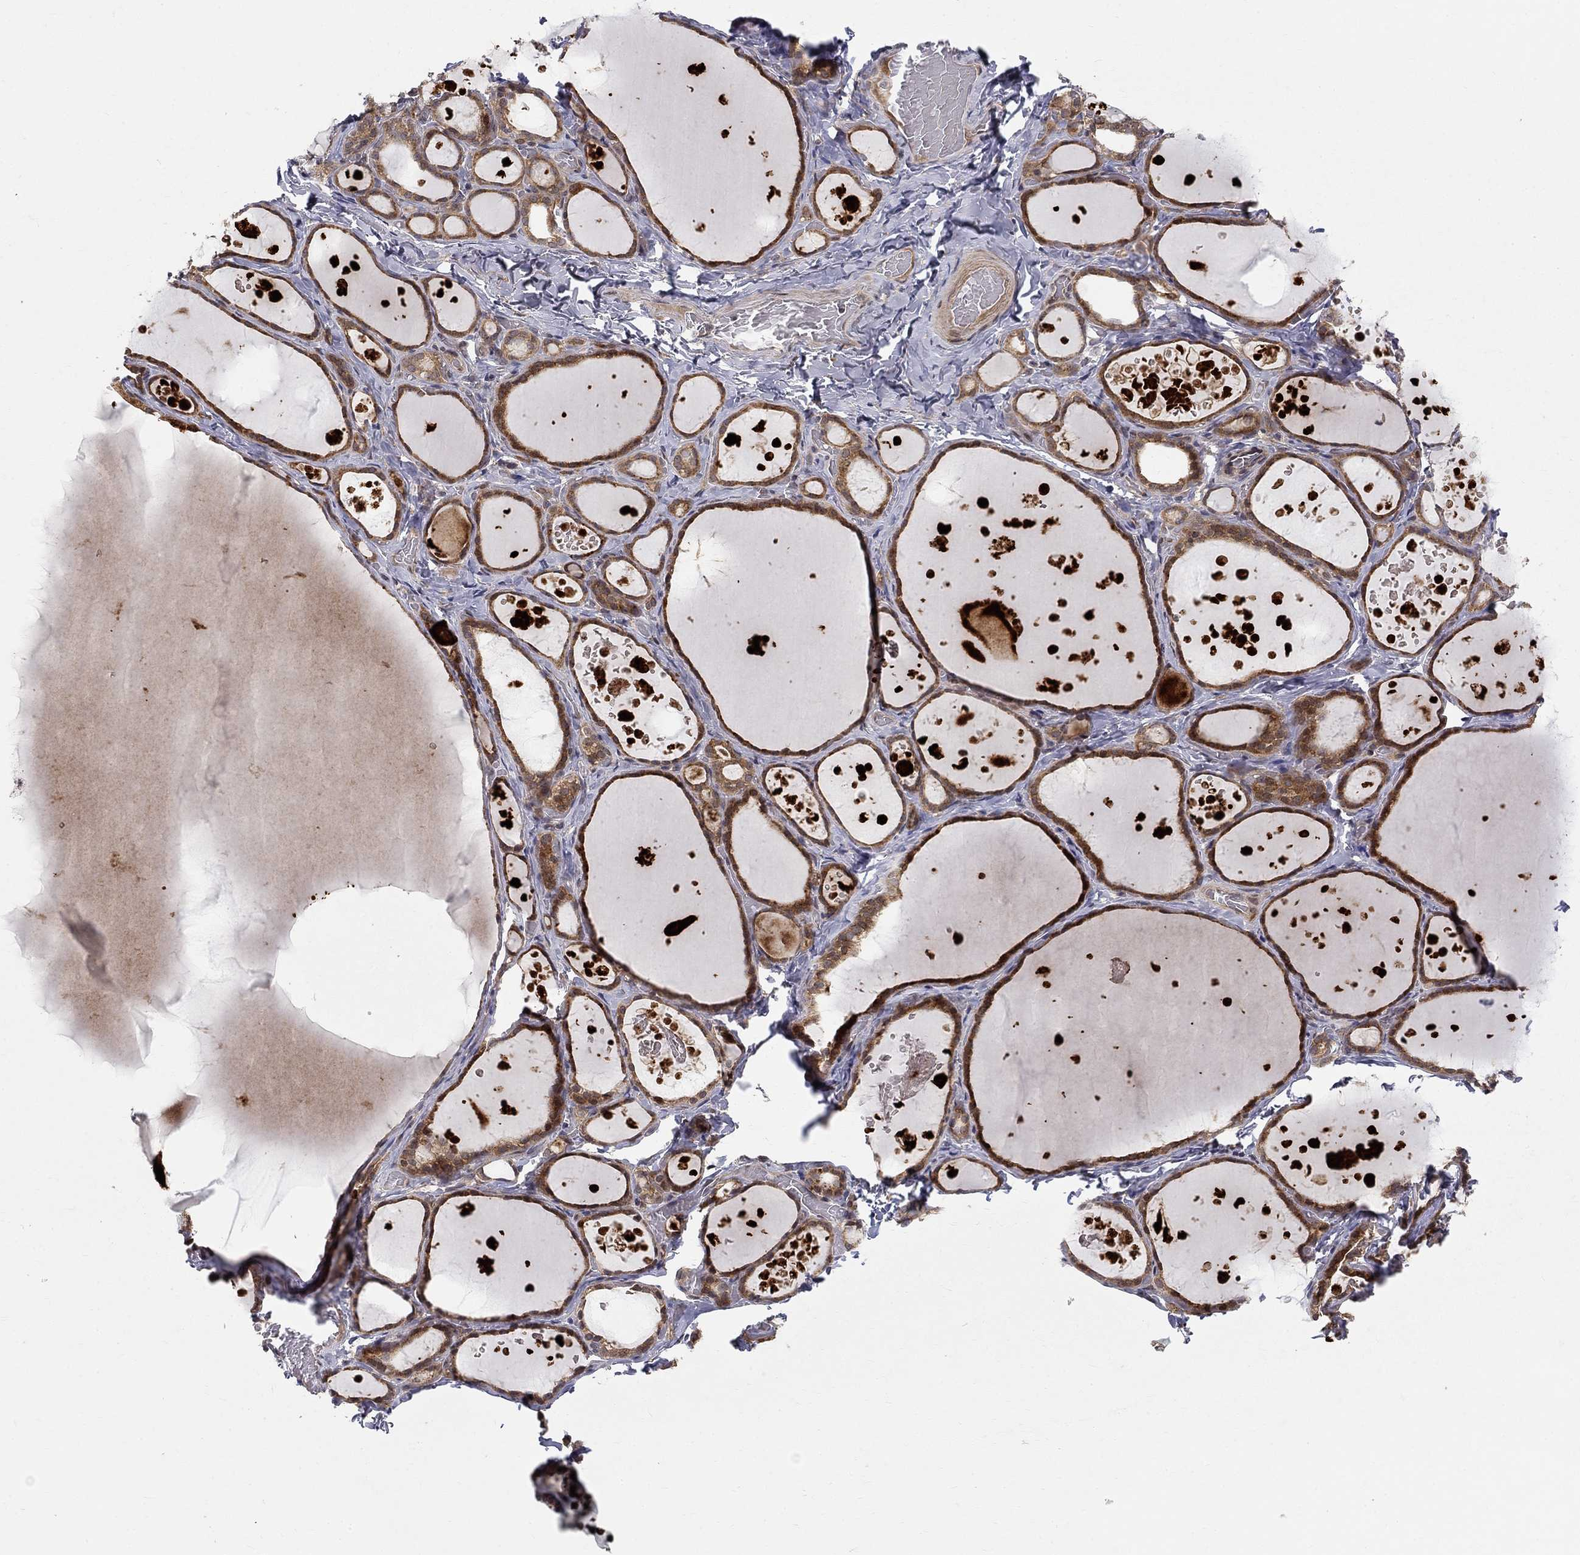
{"staining": {"intensity": "strong", "quantity": ">75%", "location": "cytoplasmic/membranous"}, "tissue": "thyroid gland", "cell_type": "Glandular cells", "image_type": "normal", "snomed": [{"axis": "morphology", "description": "Normal tissue, NOS"}, {"axis": "topography", "description": "Thyroid gland"}], "caption": "Normal thyroid gland was stained to show a protein in brown. There is high levels of strong cytoplasmic/membranous positivity in approximately >75% of glandular cells. (DAB IHC with brightfield microscopy, high magnification).", "gene": "WDR19", "patient": {"sex": "female", "age": 56}}